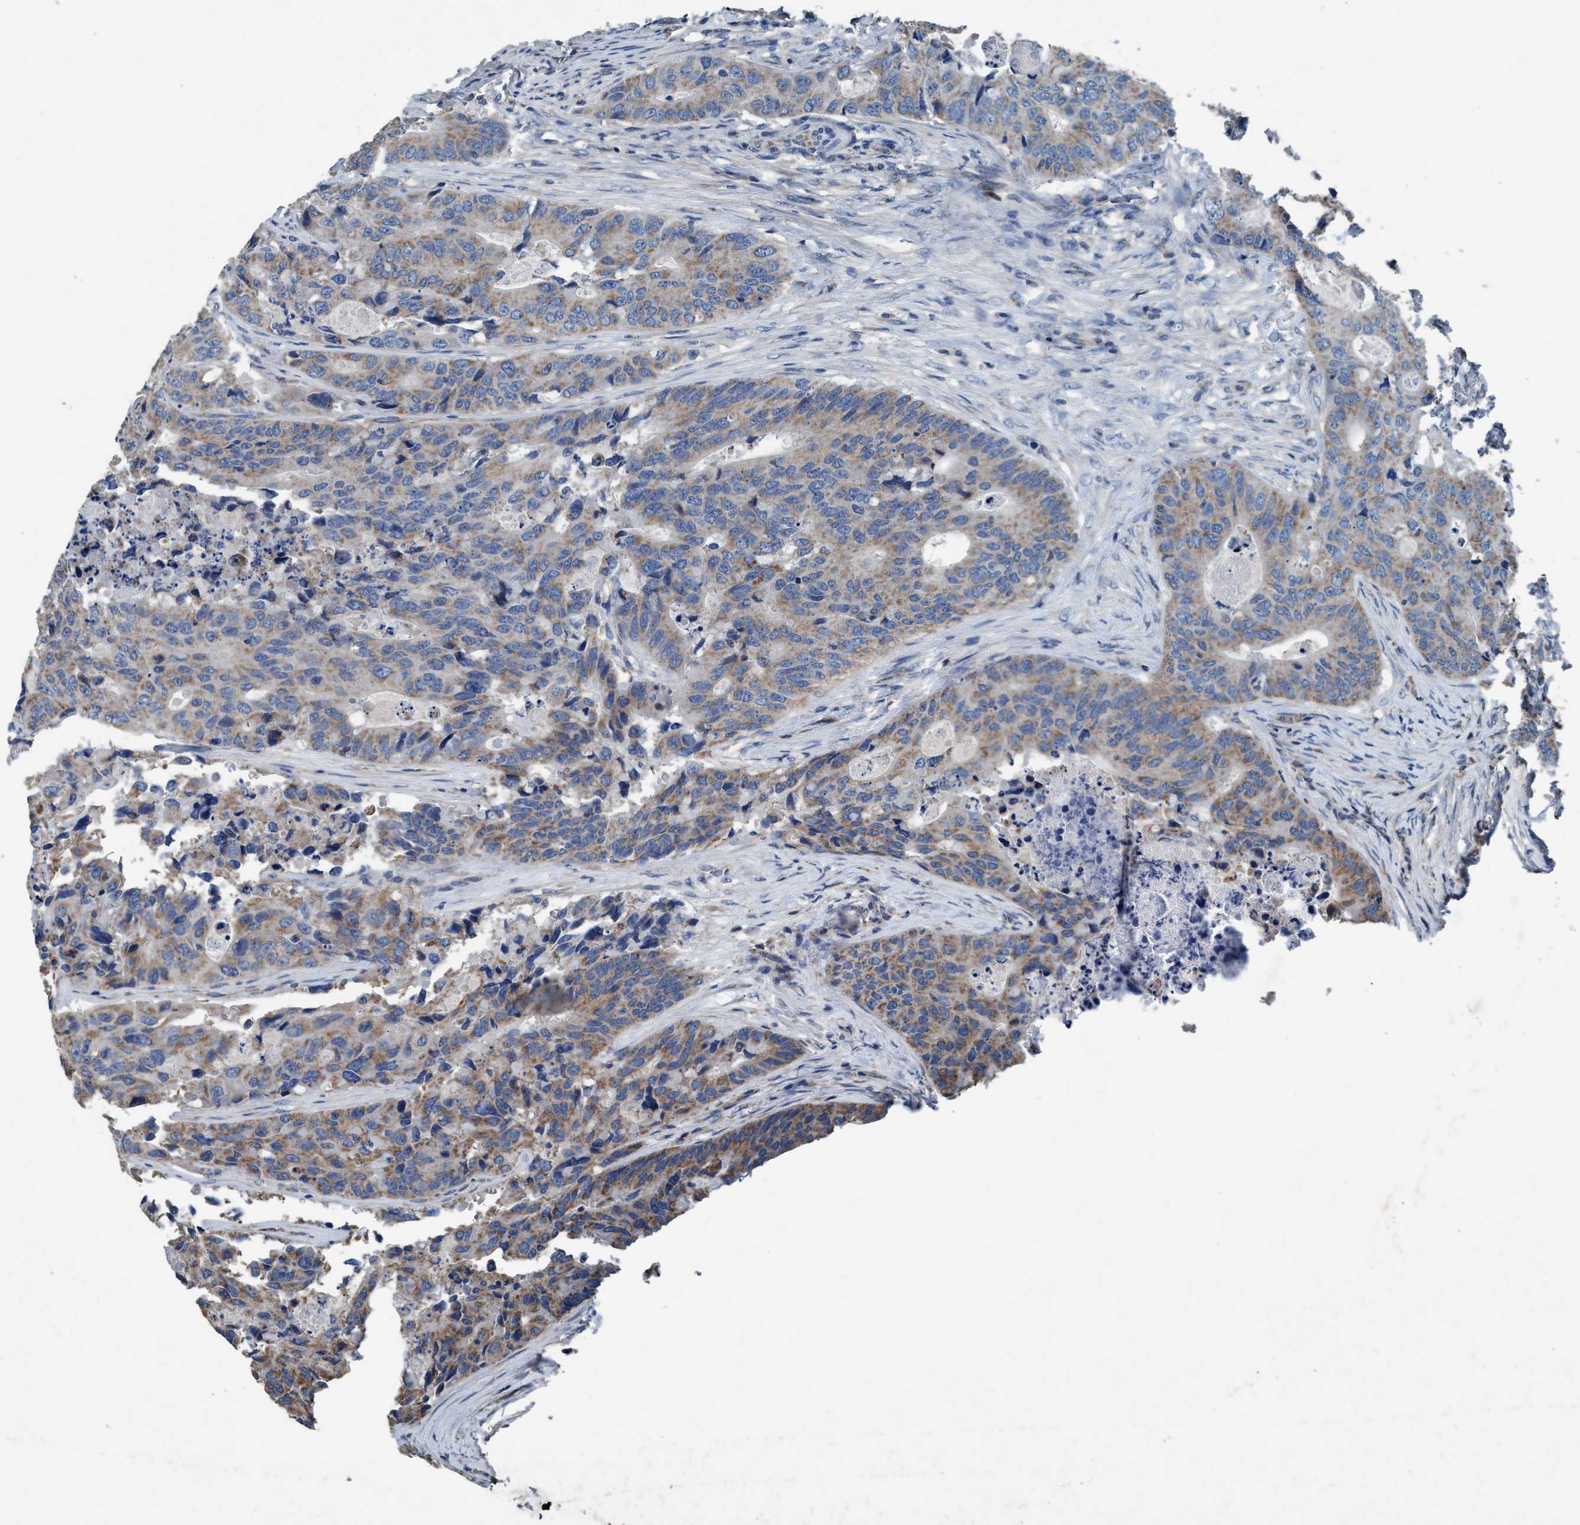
{"staining": {"intensity": "moderate", "quantity": "25%-75%", "location": "cytoplasmic/membranous"}, "tissue": "colorectal cancer", "cell_type": "Tumor cells", "image_type": "cancer", "snomed": [{"axis": "morphology", "description": "Adenocarcinoma, NOS"}, {"axis": "topography", "description": "Colon"}], "caption": "Immunohistochemistry image of neoplastic tissue: human adenocarcinoma (colorectal) stained using immunohistochemistry displays medium levels of moderate protein expression localized specifically in the cytoplasmic/membranous of tumor cells, appearing as a cytoplasmic/membranous brown color.", "gene": "ANKFN1", "patient": {"sex": "male", "age": 71}}